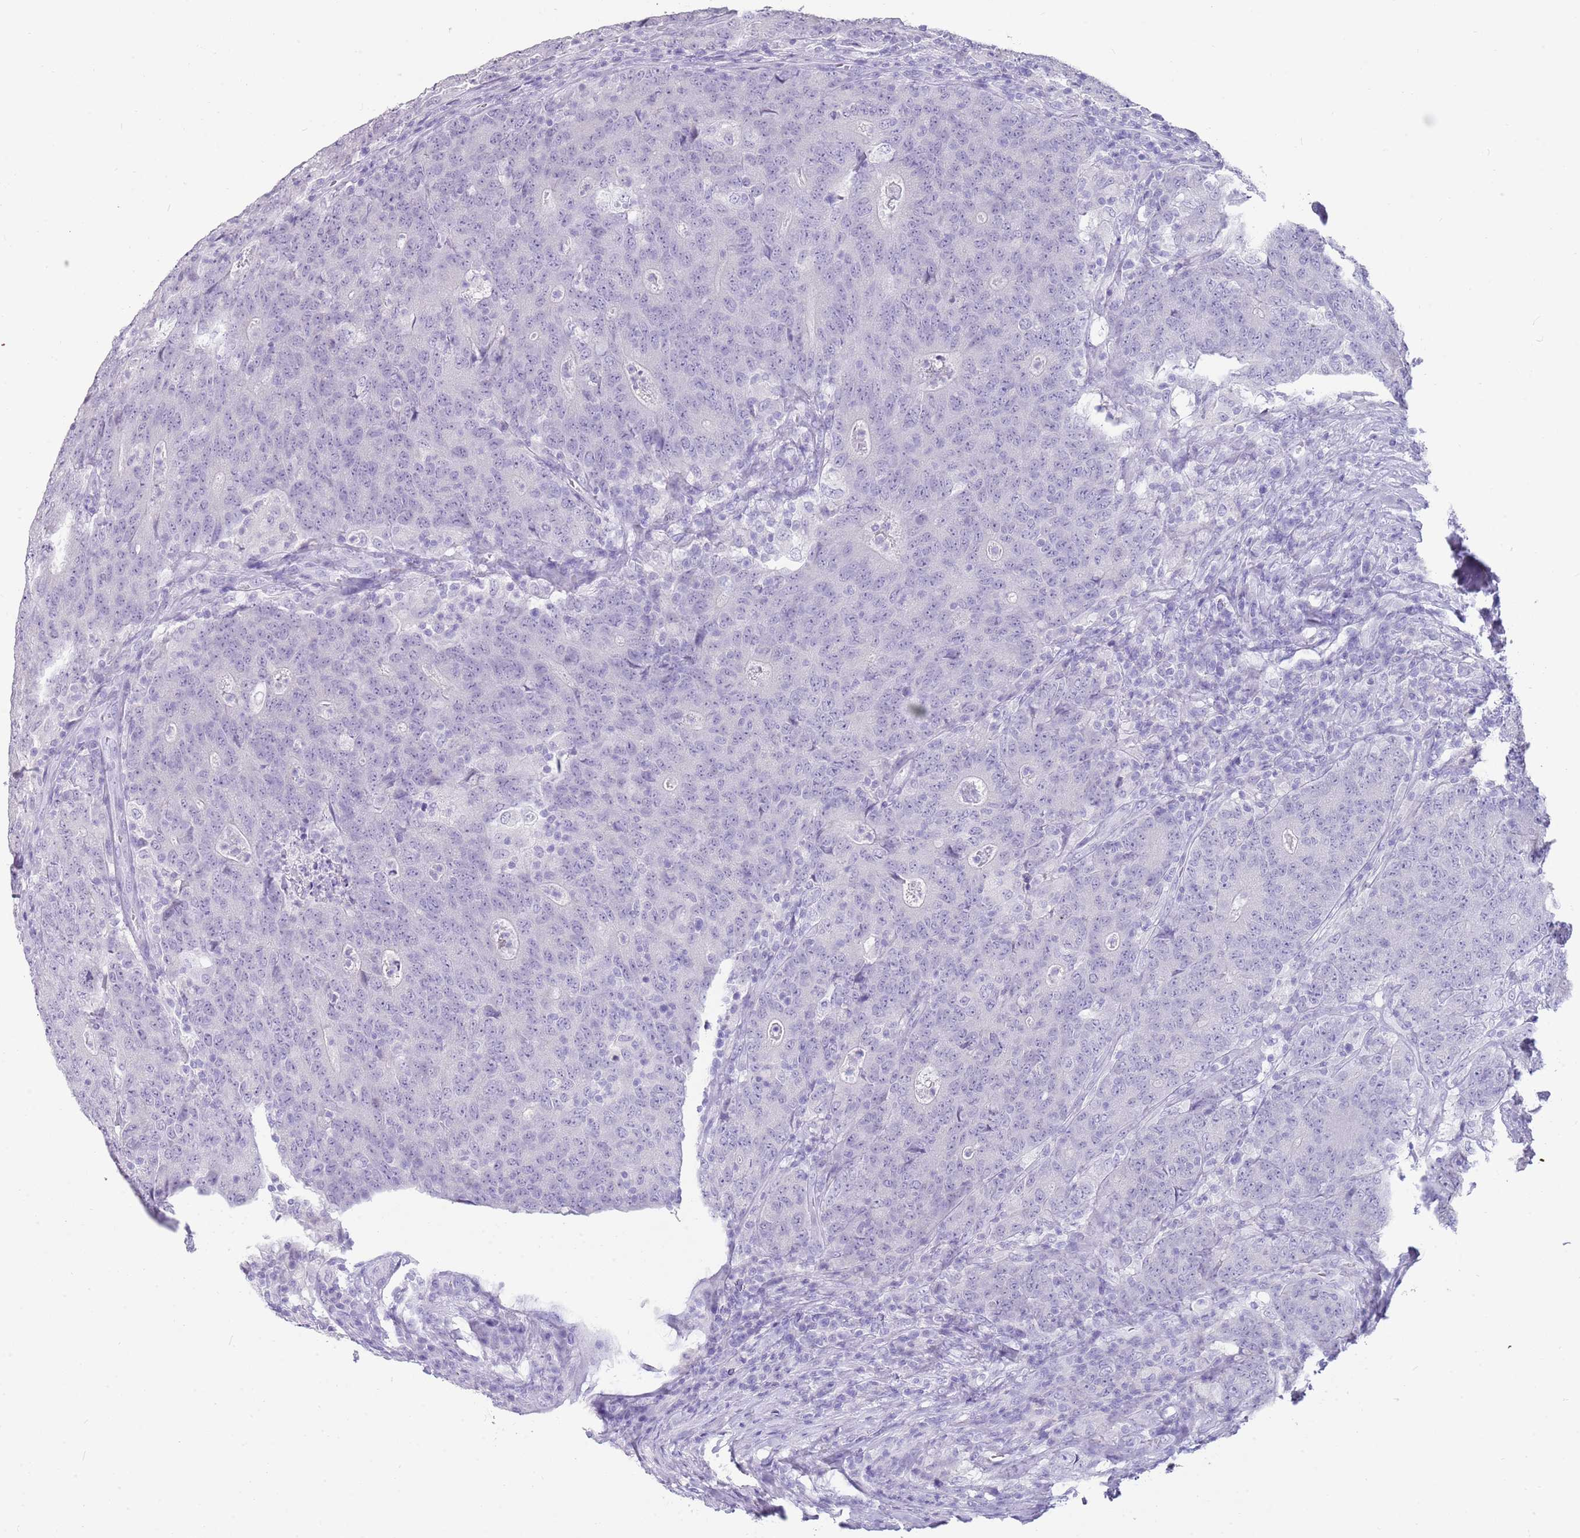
{"staining": {"intensity": "negative", "quantity": "none", "location": "none"}, "tissue": "colorectal cancer", "cell_type": "Tumor cells", "image_type": "cancer", "snomed": [{"axis": "morphology", "description": "Adenocarcinoma, NOS"}, {"axis": "topography", "description": "Colon"}], "caption": "Adenocarcinoma (colorectal) was stained to show a protein in brown. There is no significant staining in tumor cells. The staining was performed using DAB to visualize the protein expression in brown, while the nuclei were stained in blue with hematoxylin (Magnification: 20x).", "gene": "NBPF3", "patient": {"sex": "female", "age": 75}}